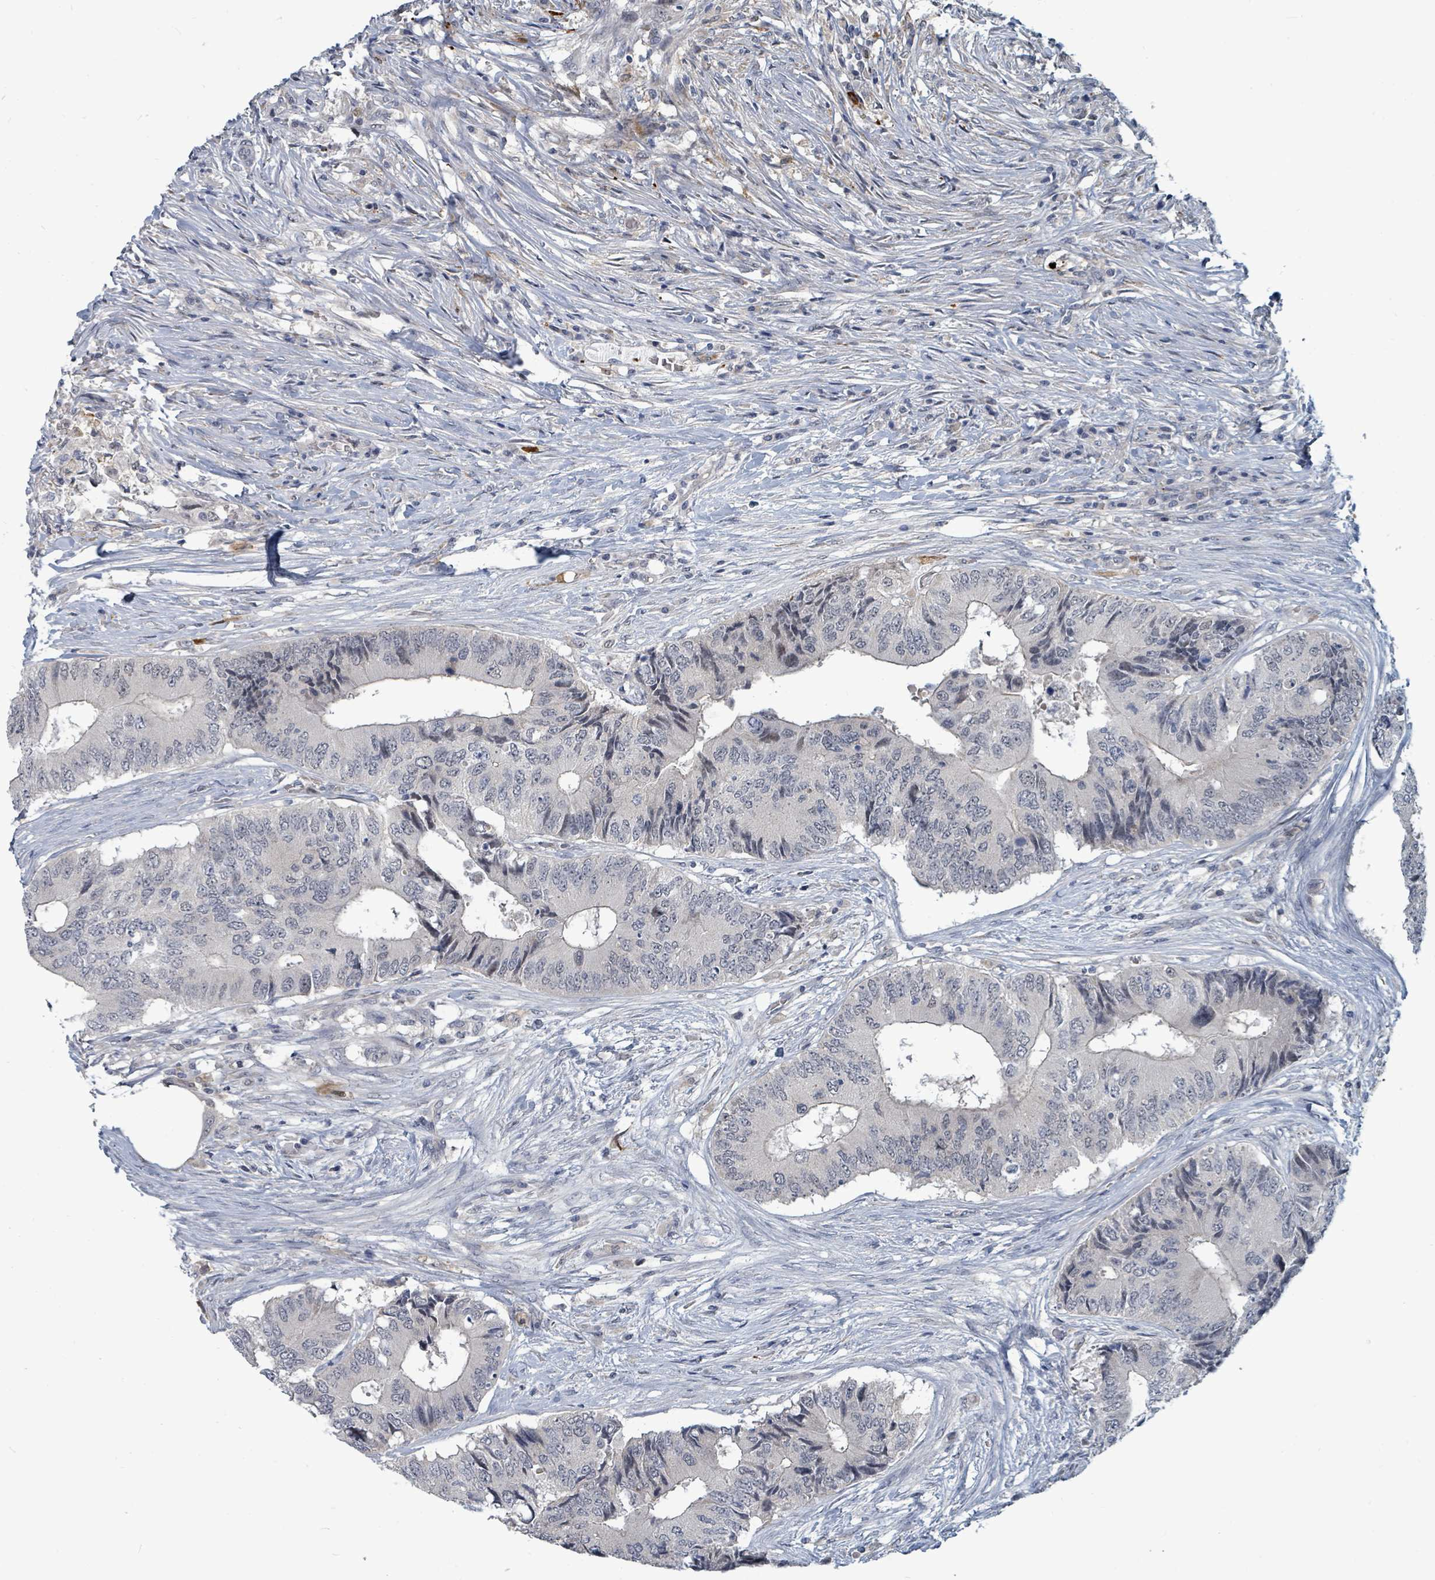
{"staining": {"intensity": "negative", "quantity": "none", "location": "none"}, "tissue": "colorectal cancer", "cell_type": "Tumor cells", "image_type": "cancer", "snomed": [{"axis": "morphology", "description": "Adenocarcinoma, NOS"}, {"axis": "topography", "description": "Colon"}], "caption": "Colorectal cancer was stained to show a protein in brown. There is no significant staining in tumor cells. (DAB (3,3'-diaminobenzidine) immunohistochemistry (IHC) with hematoxylin counter stain).", "gene": "TRDMT1", "patient": {"sex": "male", "age": 71}}